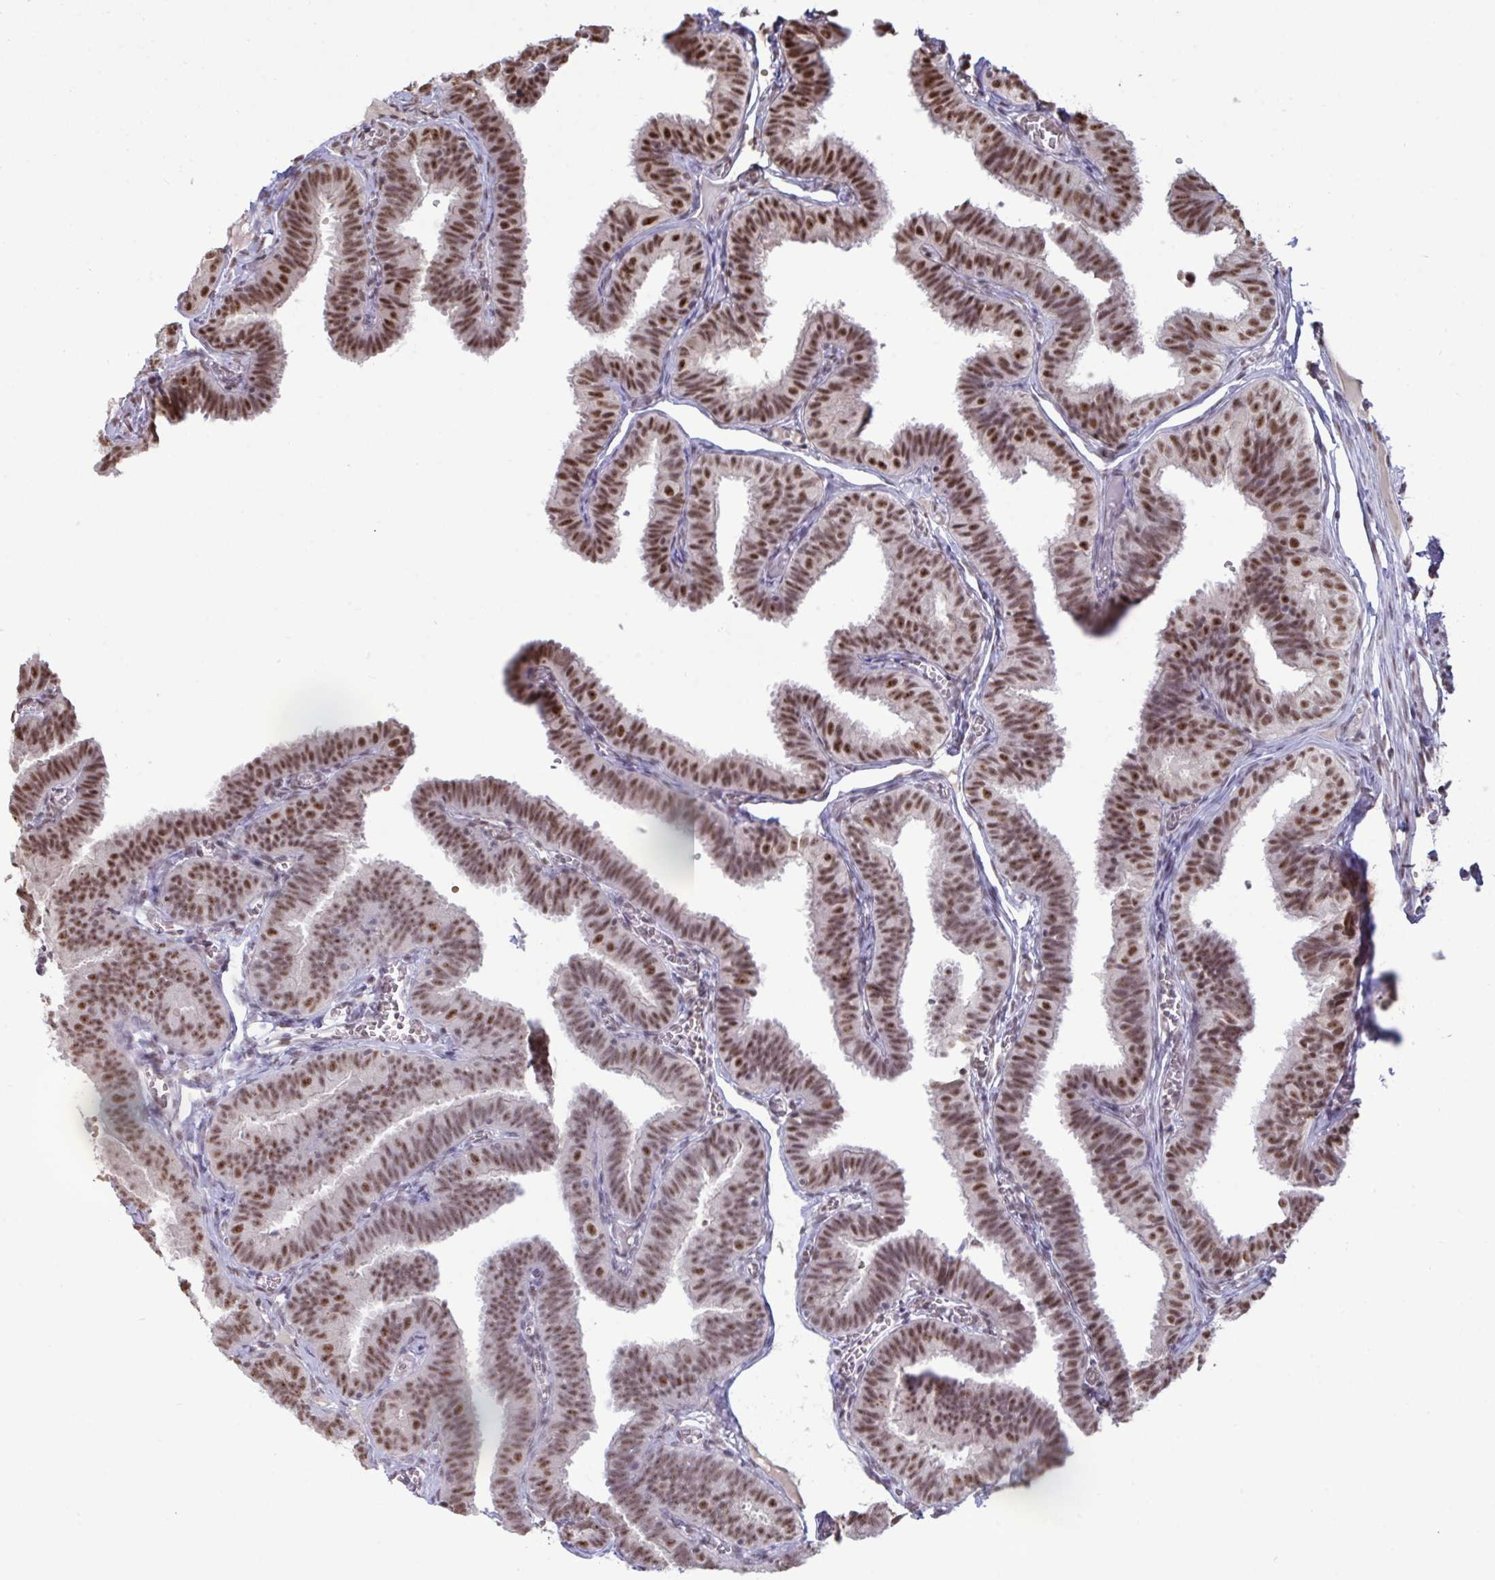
{"staining": {"intensity": "moderate", "quantity": ">75%", "location": "nuclear"}, "tissue": "fallopian tube", "cell_type": "Glandular cells", "image_type": "normal", "snomed": [{"axis": "morphology", "description": "Normal tissue, NOS"}, {"axis": "topography", "description": "Fallopian tube"}], "caption": "Unremarkable fallopian tube exhibits moderate nuclear expression in approximately >75% of glandular cells, visualized by immunohistochemistry. (Stains: DAB in brown, nuclei in blue, Microscopy: brightfield microscopy at high magnification).", "gene": "PUF60", "patient": {"sex": "female", "age": 25}}